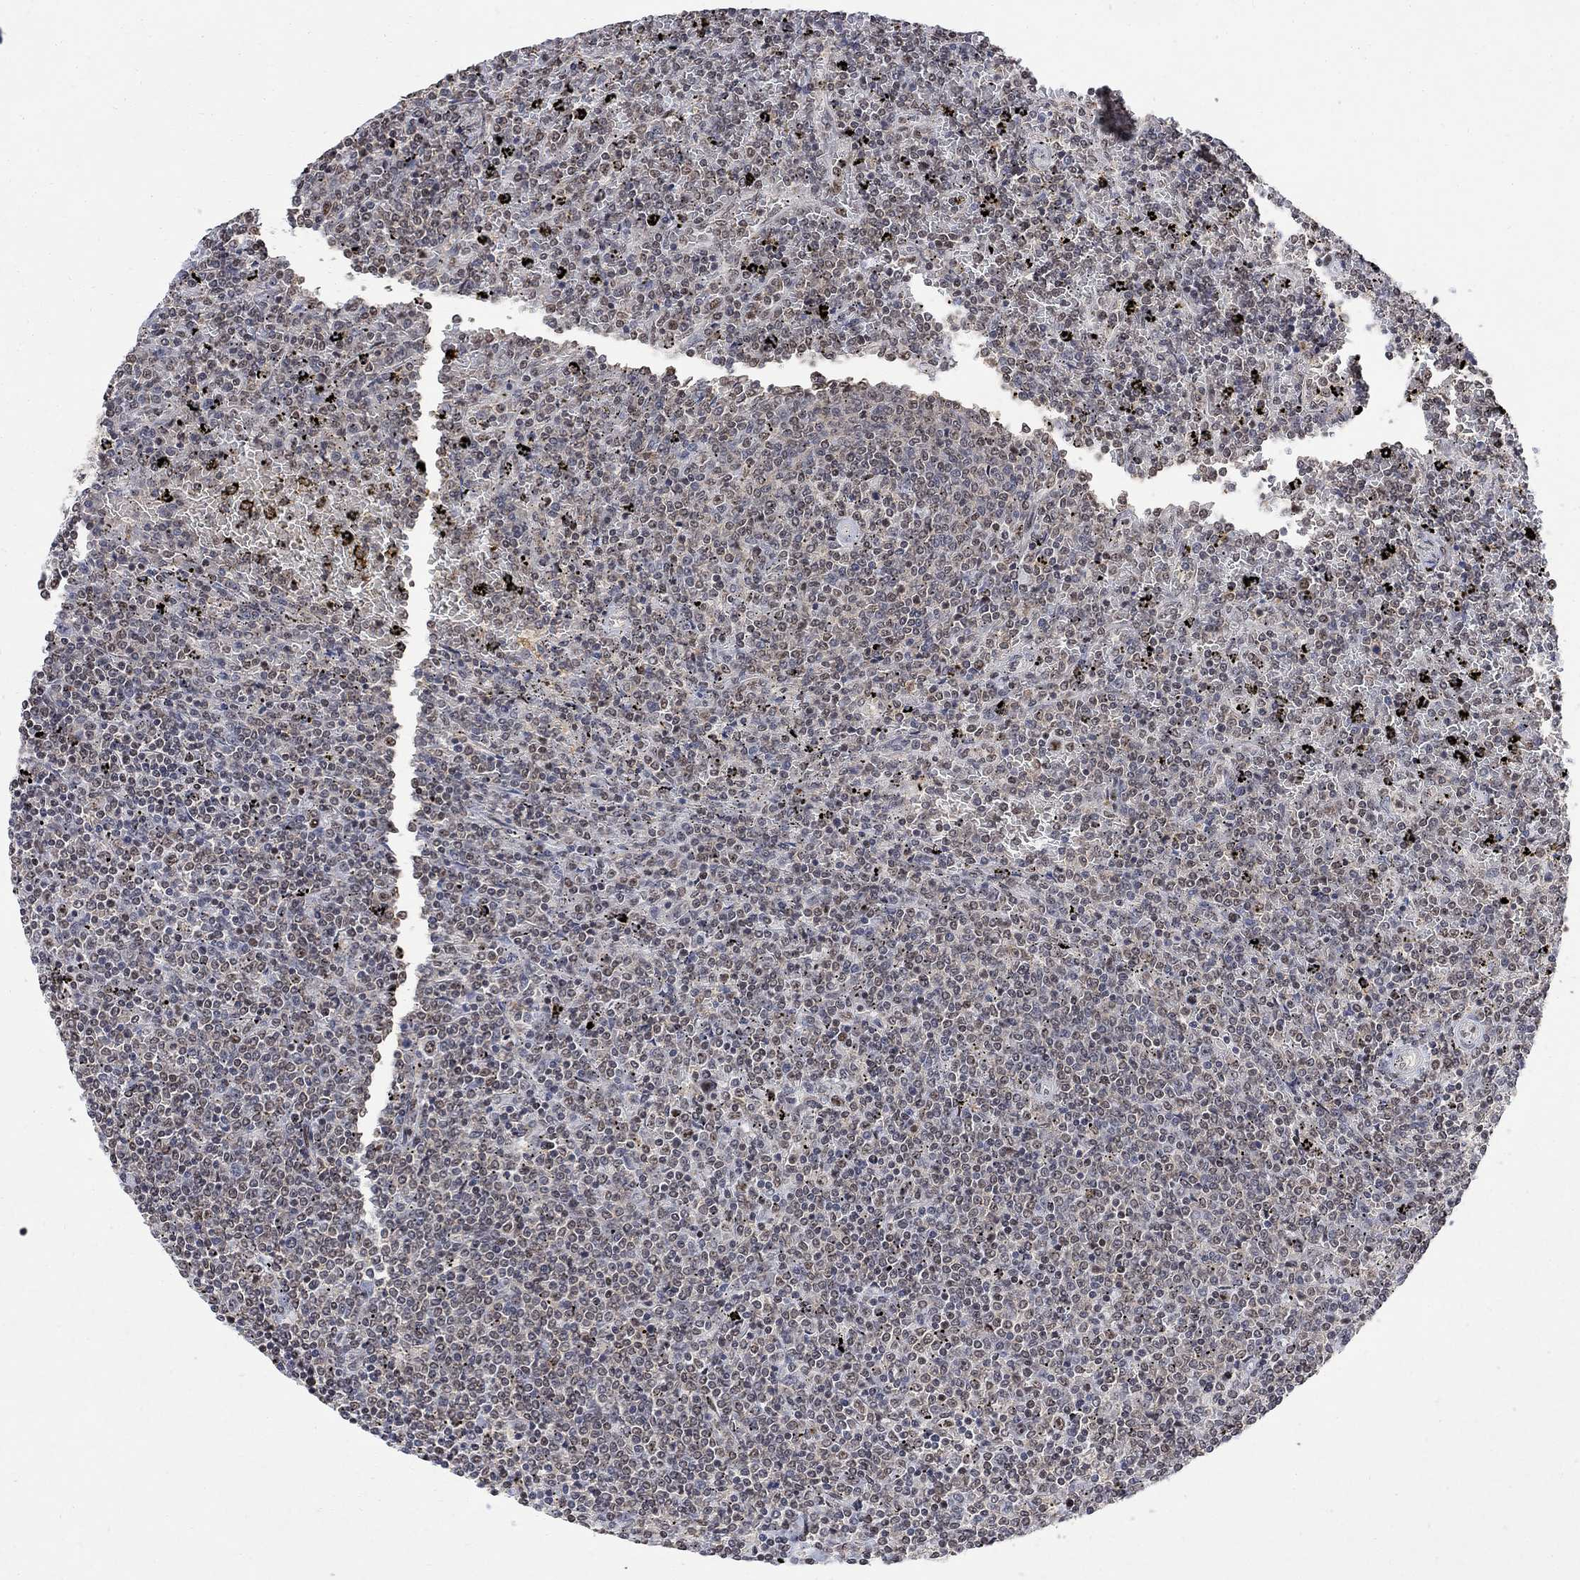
{"staining": {"intensity": "negative", "quantity": "none", "location": "none"}, "tissue": "lymphoma", "cell_type": "Tumor cells", "image_type": "cancer", "snomed": [{"axis": "morphology", "description": "Malignant lymphoma, non-Hodgkin's type, Low grade"}, {"axis": "topography", "description": "Spleen"}], "caption": "Immunohistochemistry (IHC) micrograph of neoplastic tissue: human malignant lymphoma, non-Hodgkin's type (low-grade) stained with DAB demonstrates no significant protein expression in tumor cells. (DAB immunohistochemistry (IHC), high magnification).", "gene": "E4F1", "patient": {"sex": "female", "age": 77}}